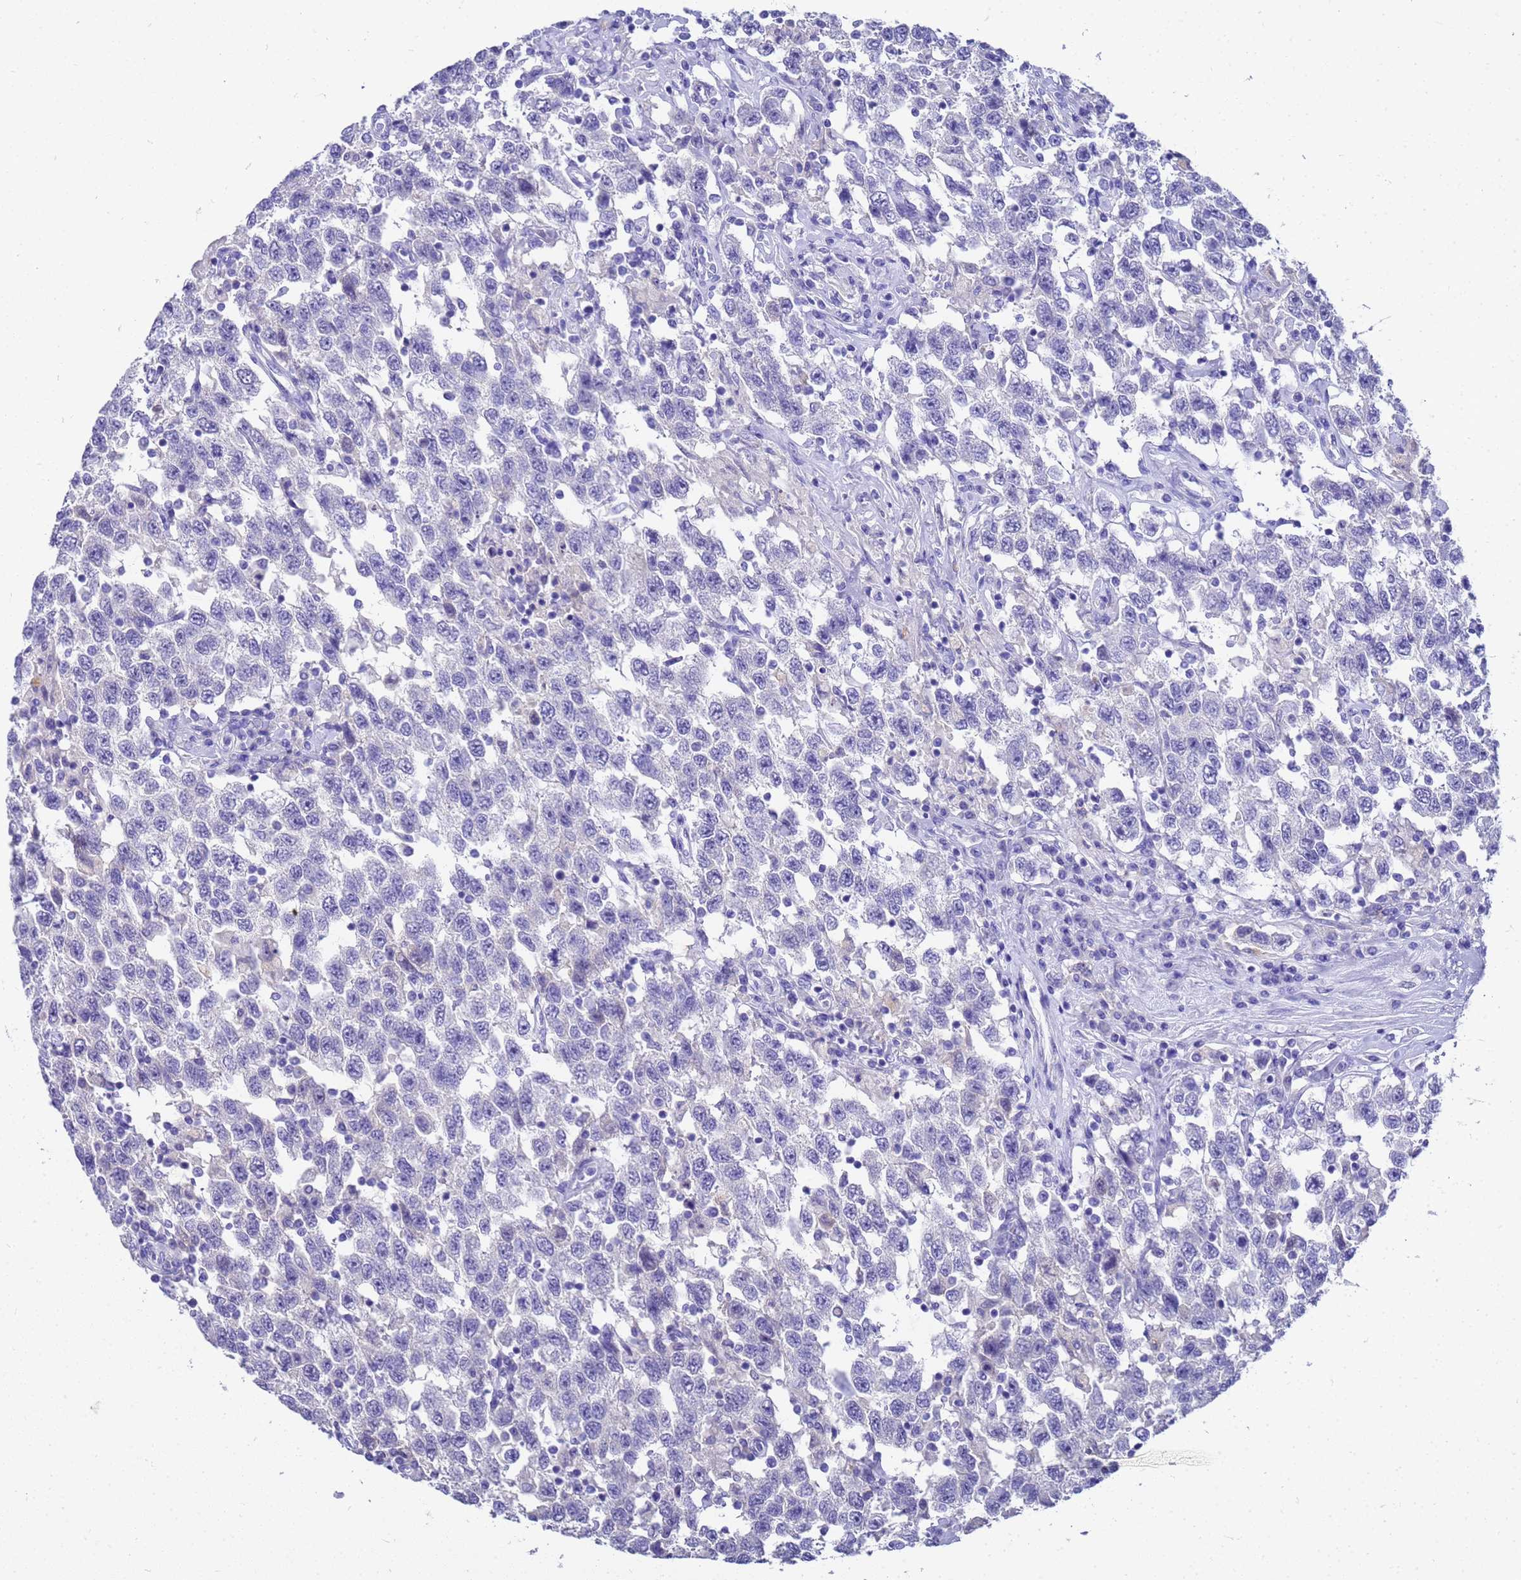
{"staining": {"intensity": "negative", "quantity": "none", "location": "none"}, "tissue": "testis cancer", "cell_type": "Tumor cells", "image_type": "cancer", "snomed": [{"axis": "morphology", "description": "Seminoma, NOS"}, {"axis": "topography", "description": "Testis"}], "caption": "Immunohistochemistry (IHC) histopathology image of neoplastic tissue: testis seminoma stained with DAB exhibits no significant protein positivity in tumor cells.", "gene": "MS4A13", "patient": {"sex": "male", "age": 41}}